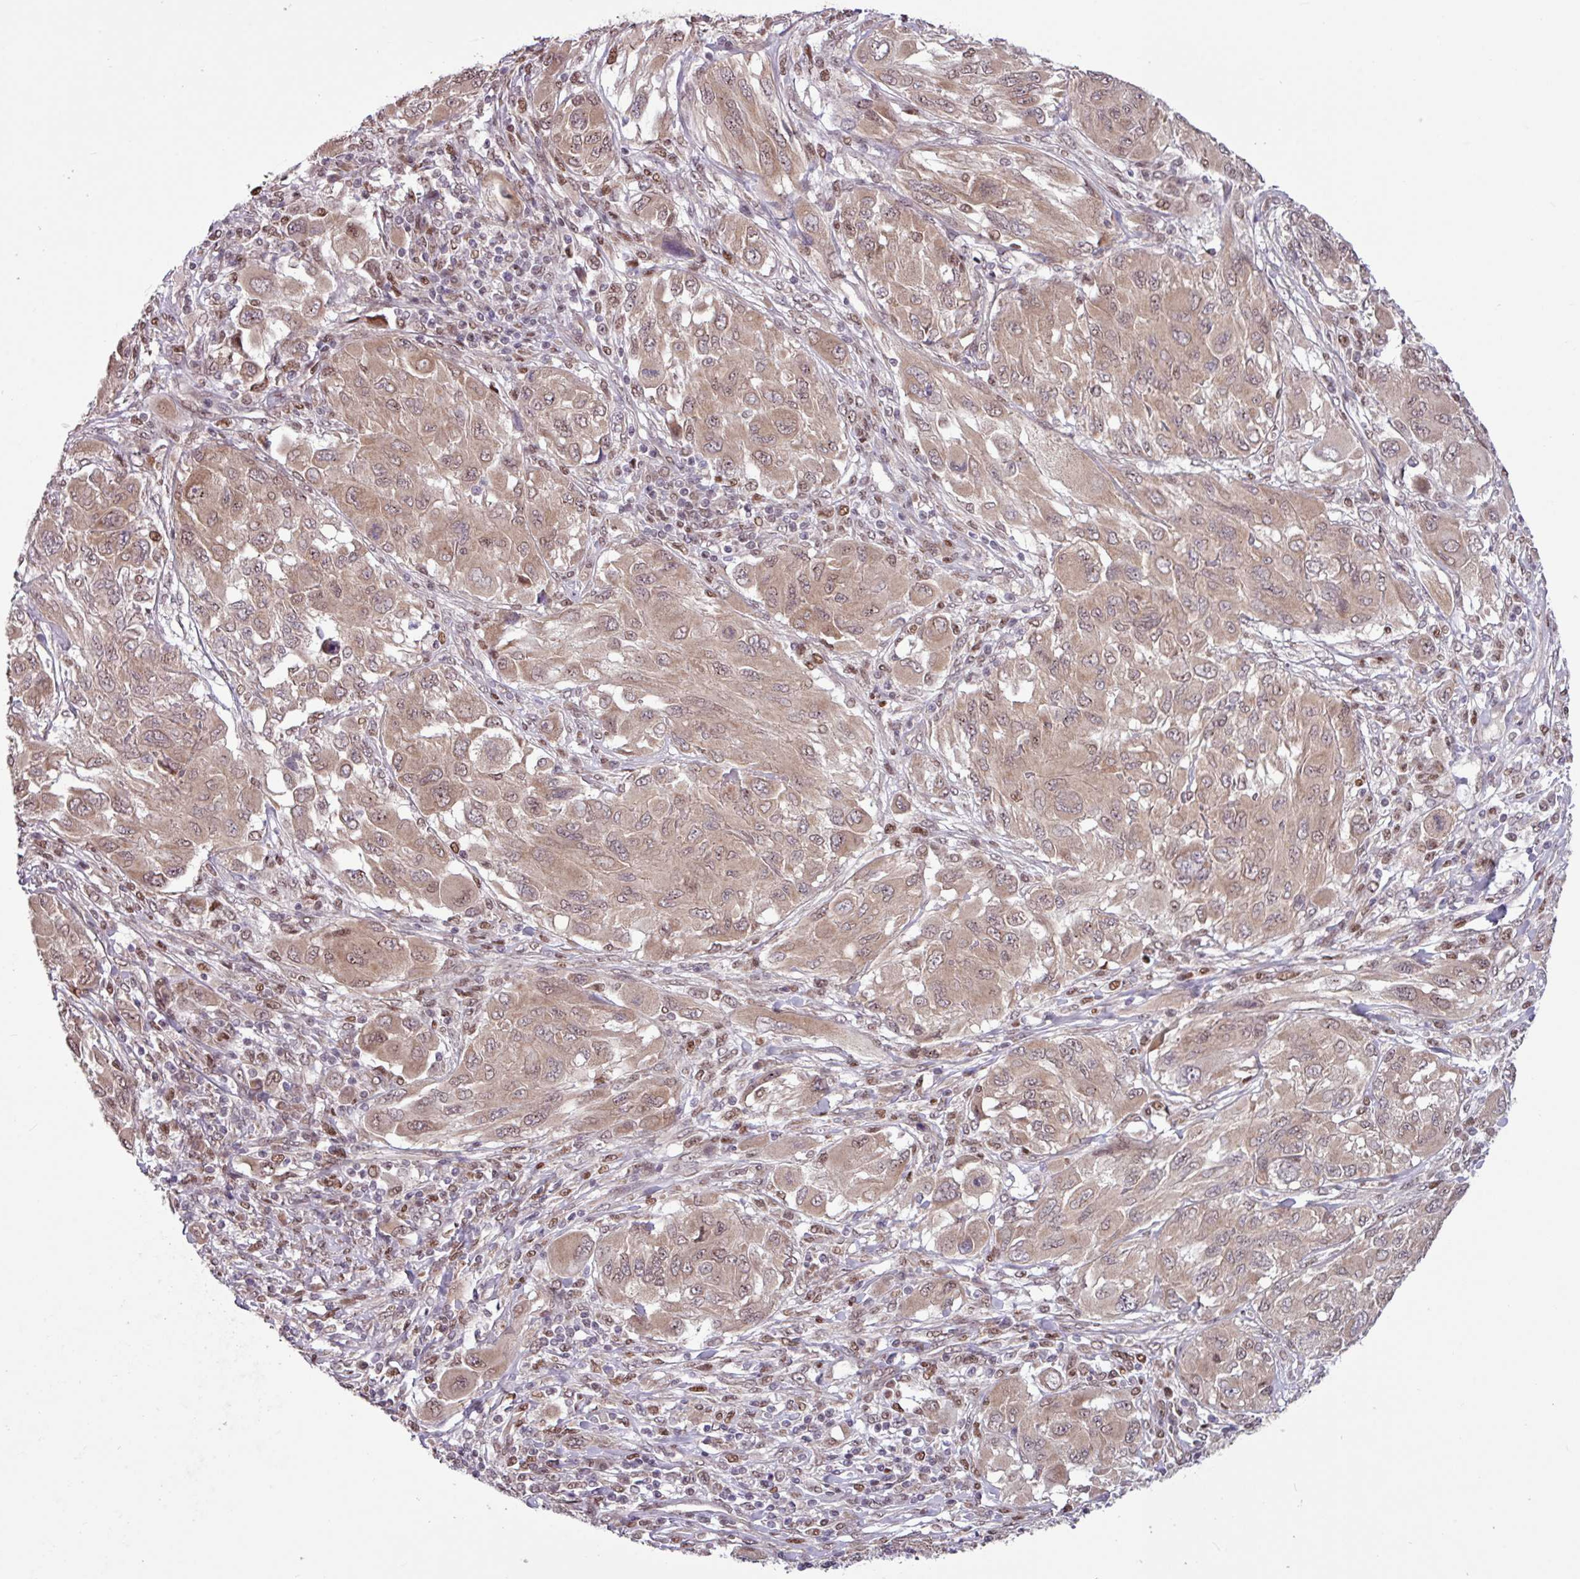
{"staining": {"intensity": "moderate", "quantity": ">75%", "location": "cytoplasmic/membranous,nuclear"}, "tissue": "melanoma", "cell_type": "Tumor cells", "image_type": "cancer", "snomed": [{"axis": "morphology", "description": "Malignant melanoma, NOS"}, {"axis": "topography", "description": "Skin"}], "caption": "Malignant melanoma stained with DAB immunohistochemistry reveals medium levels of moderate cytoplasmic/membranous and nuclear positivity in approximately >75% of tumor cells.", "gene": "SKIC2", "patient": {"sex": "female", "age": 91}}